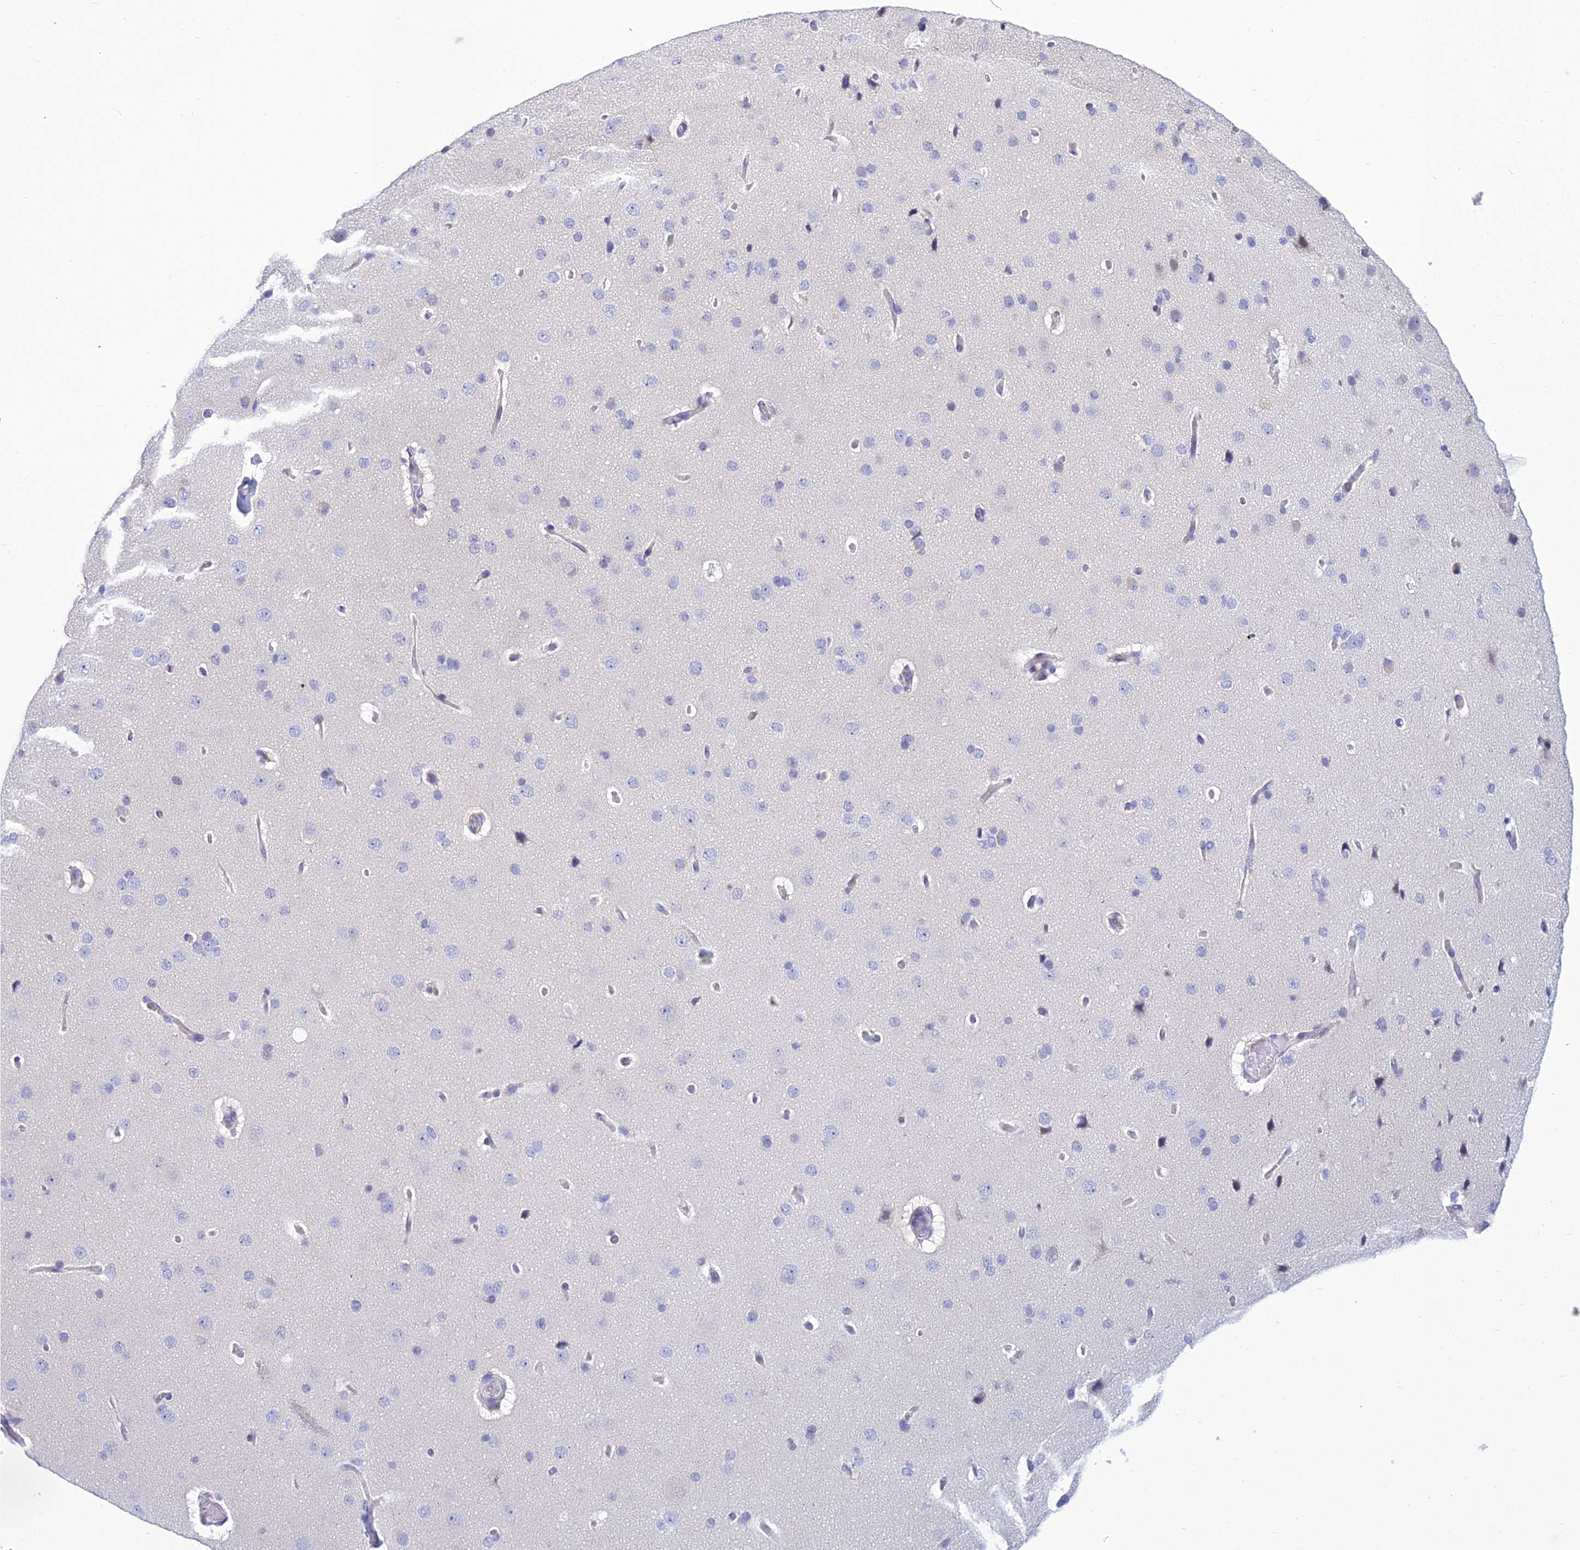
{"staining": {"intensity": "negative", "quantity": "none", "location": "none"}, "tissue": "cerebral cortex", "cell_type": "Endothelial cells", "image_type": "normal", "snomed": [{"axis": "morphology", "description": "Normal tissue, NOS"}, {"axis": "topography", "description": "Cerebral cortex"}], "caption": "Immunohistochemistry (IHC) image of benign human cerebral cortex stained for a protein (brown), which demonstrates no positivity in endothelial cells.", "gene": "ZMIZ1", "patient": {"sex": "male", "age": 62}}